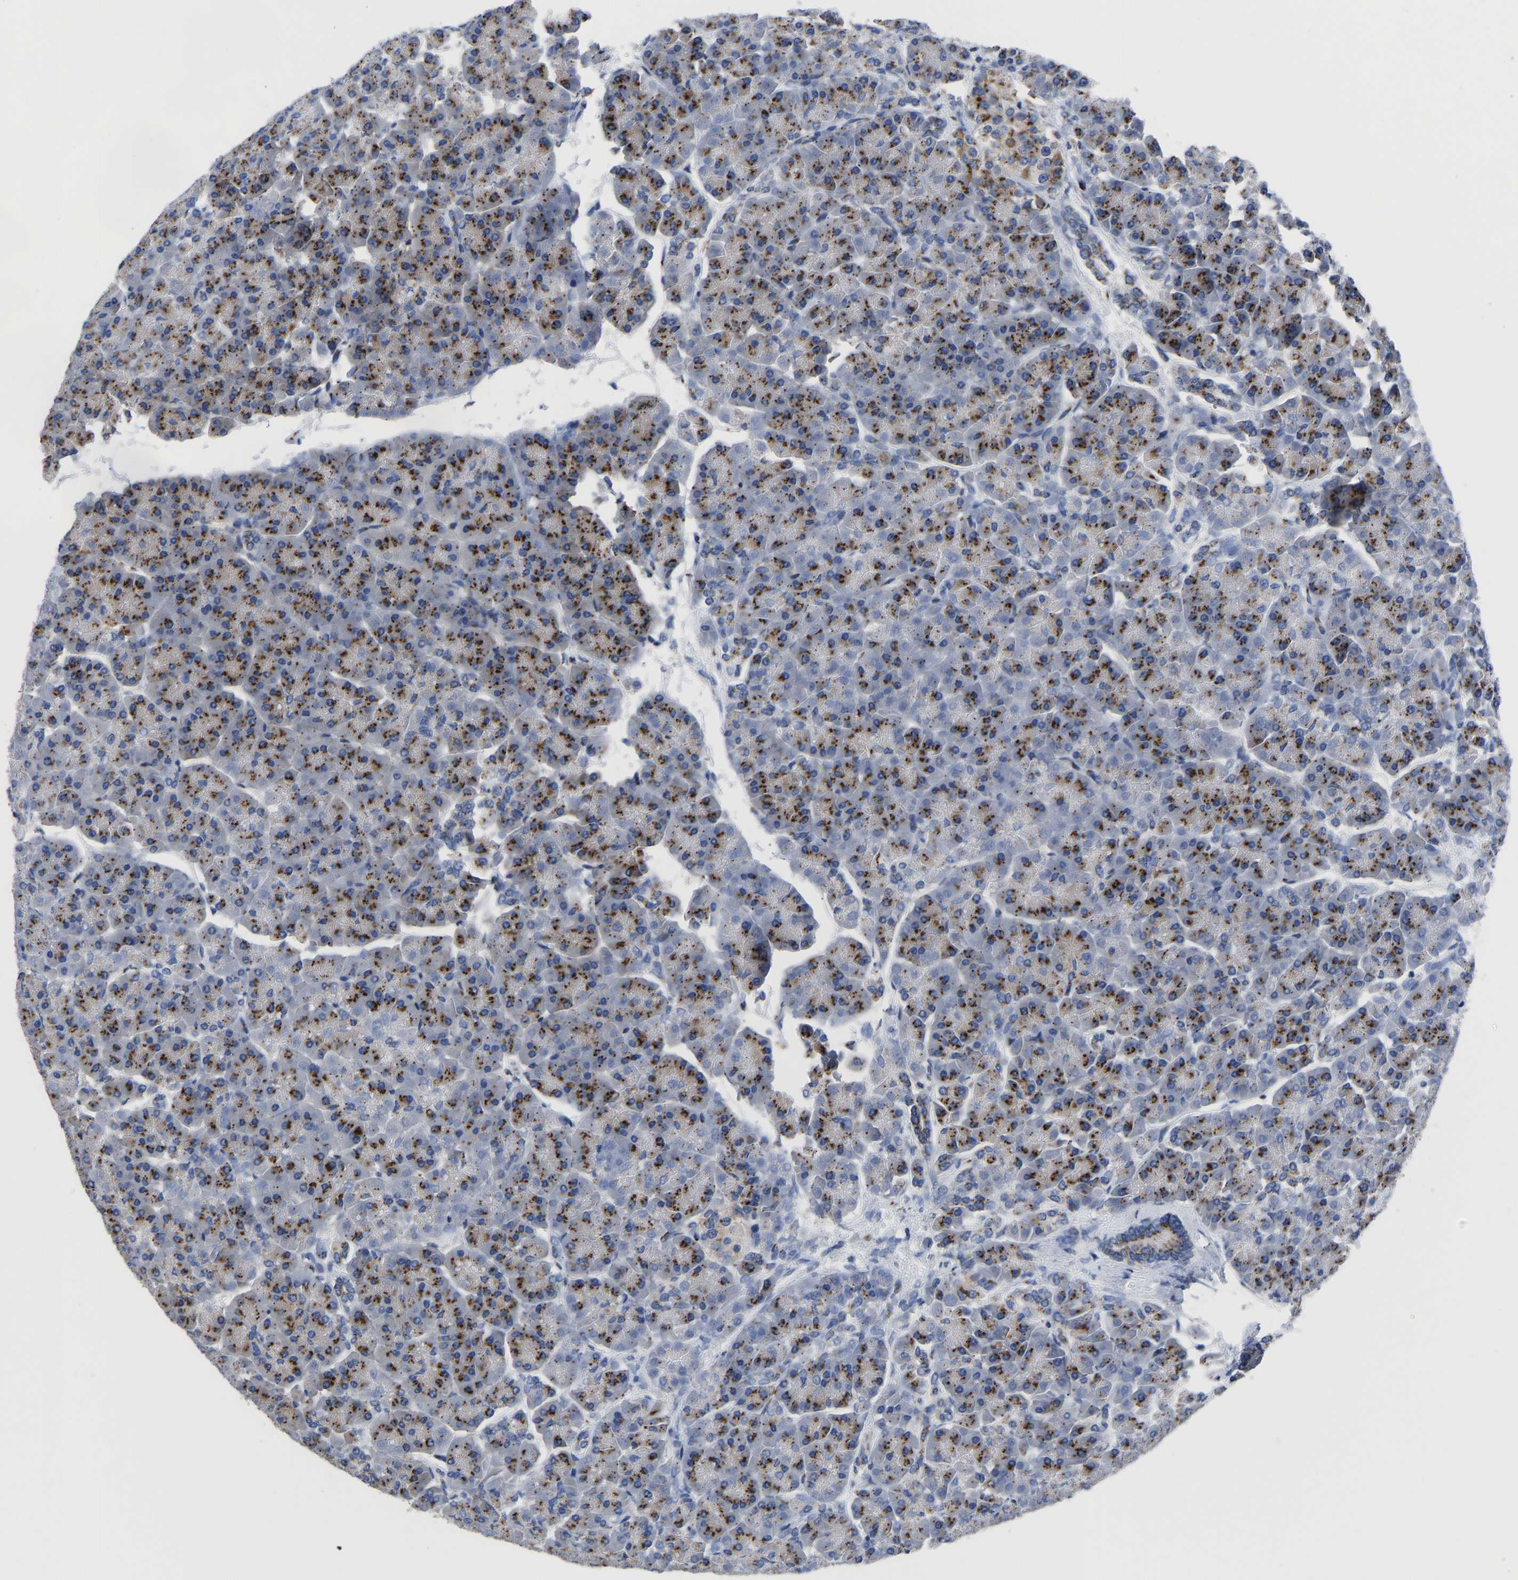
{"staining": {"intensity": "strong", "quantity": ">75%", "location": "cytoplasmic/membranous"}, "tissue": "pancreas", "cell_type": "Exocrine glandular cells", "image_type": "normal", "snomed": [{"axis": "morphology", "description": "Normal tissue, NOS"}, {"axis": "topography", "description": "Pancreas"}], "caption": "Immunohistochemical staining of unremarkable human pancreas shows high levels of strong cytoplasmic/membranous expression in approximately >75% of exocrine glandular cells.", "gene": "TMEM87A", "patient": {"sex": "female", "age": 70}}